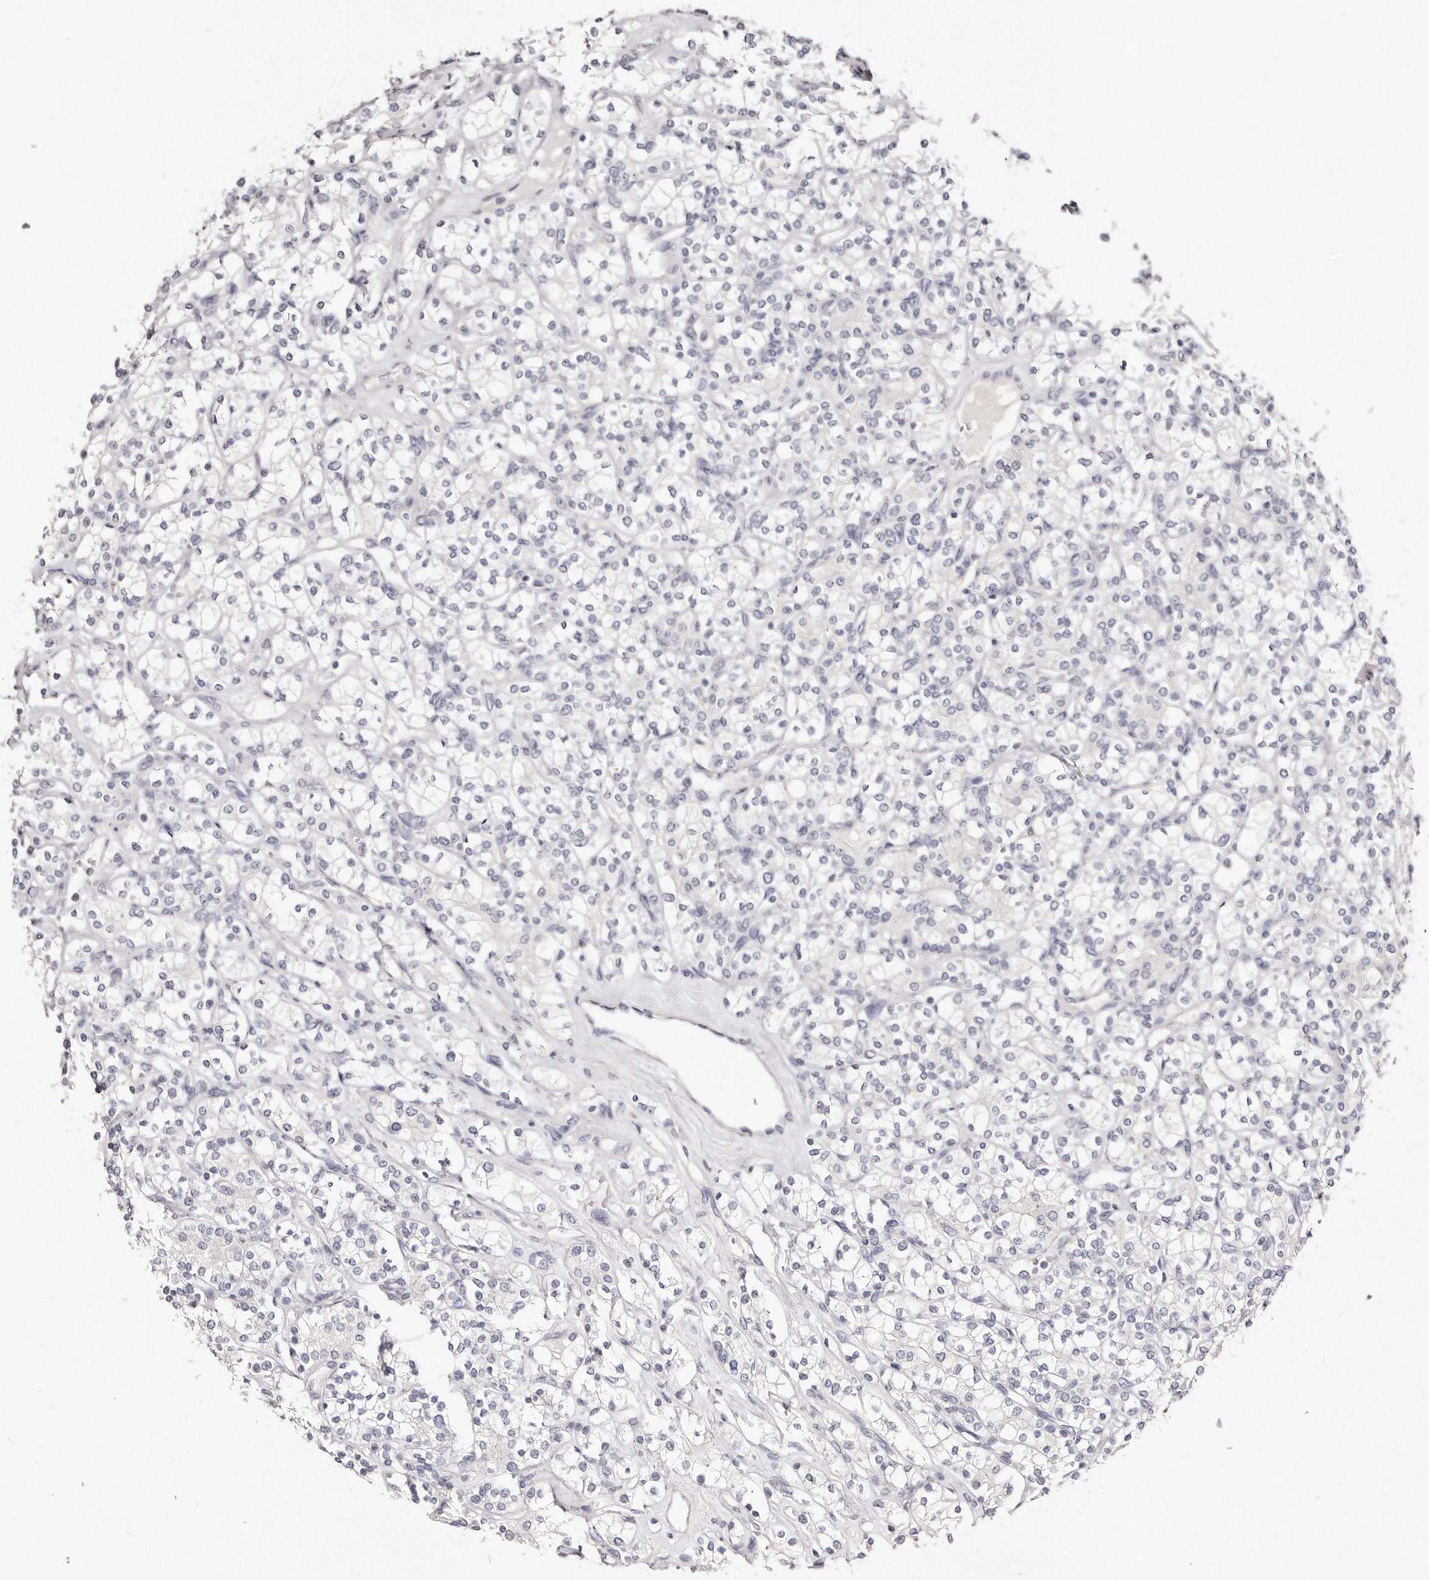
{"staining": {"intensity": "negative", "quantity": "none", "location": "none"}, "tissue": "renal cancer", "cell_type": "Tumor cells", "image_type": "cancer", "snomed": [{"axis": "morphology", "description": "Adenocarcinoma, NOS"}, {"axis": "topography", "description": "Kidney"}], "caption": "Protein analysis of renal cancer (adenocarcinoma) displays no significant staining in tumor cells.", "gene": "AKNAD1", "patient": {"sex": "male", "age": 77}}